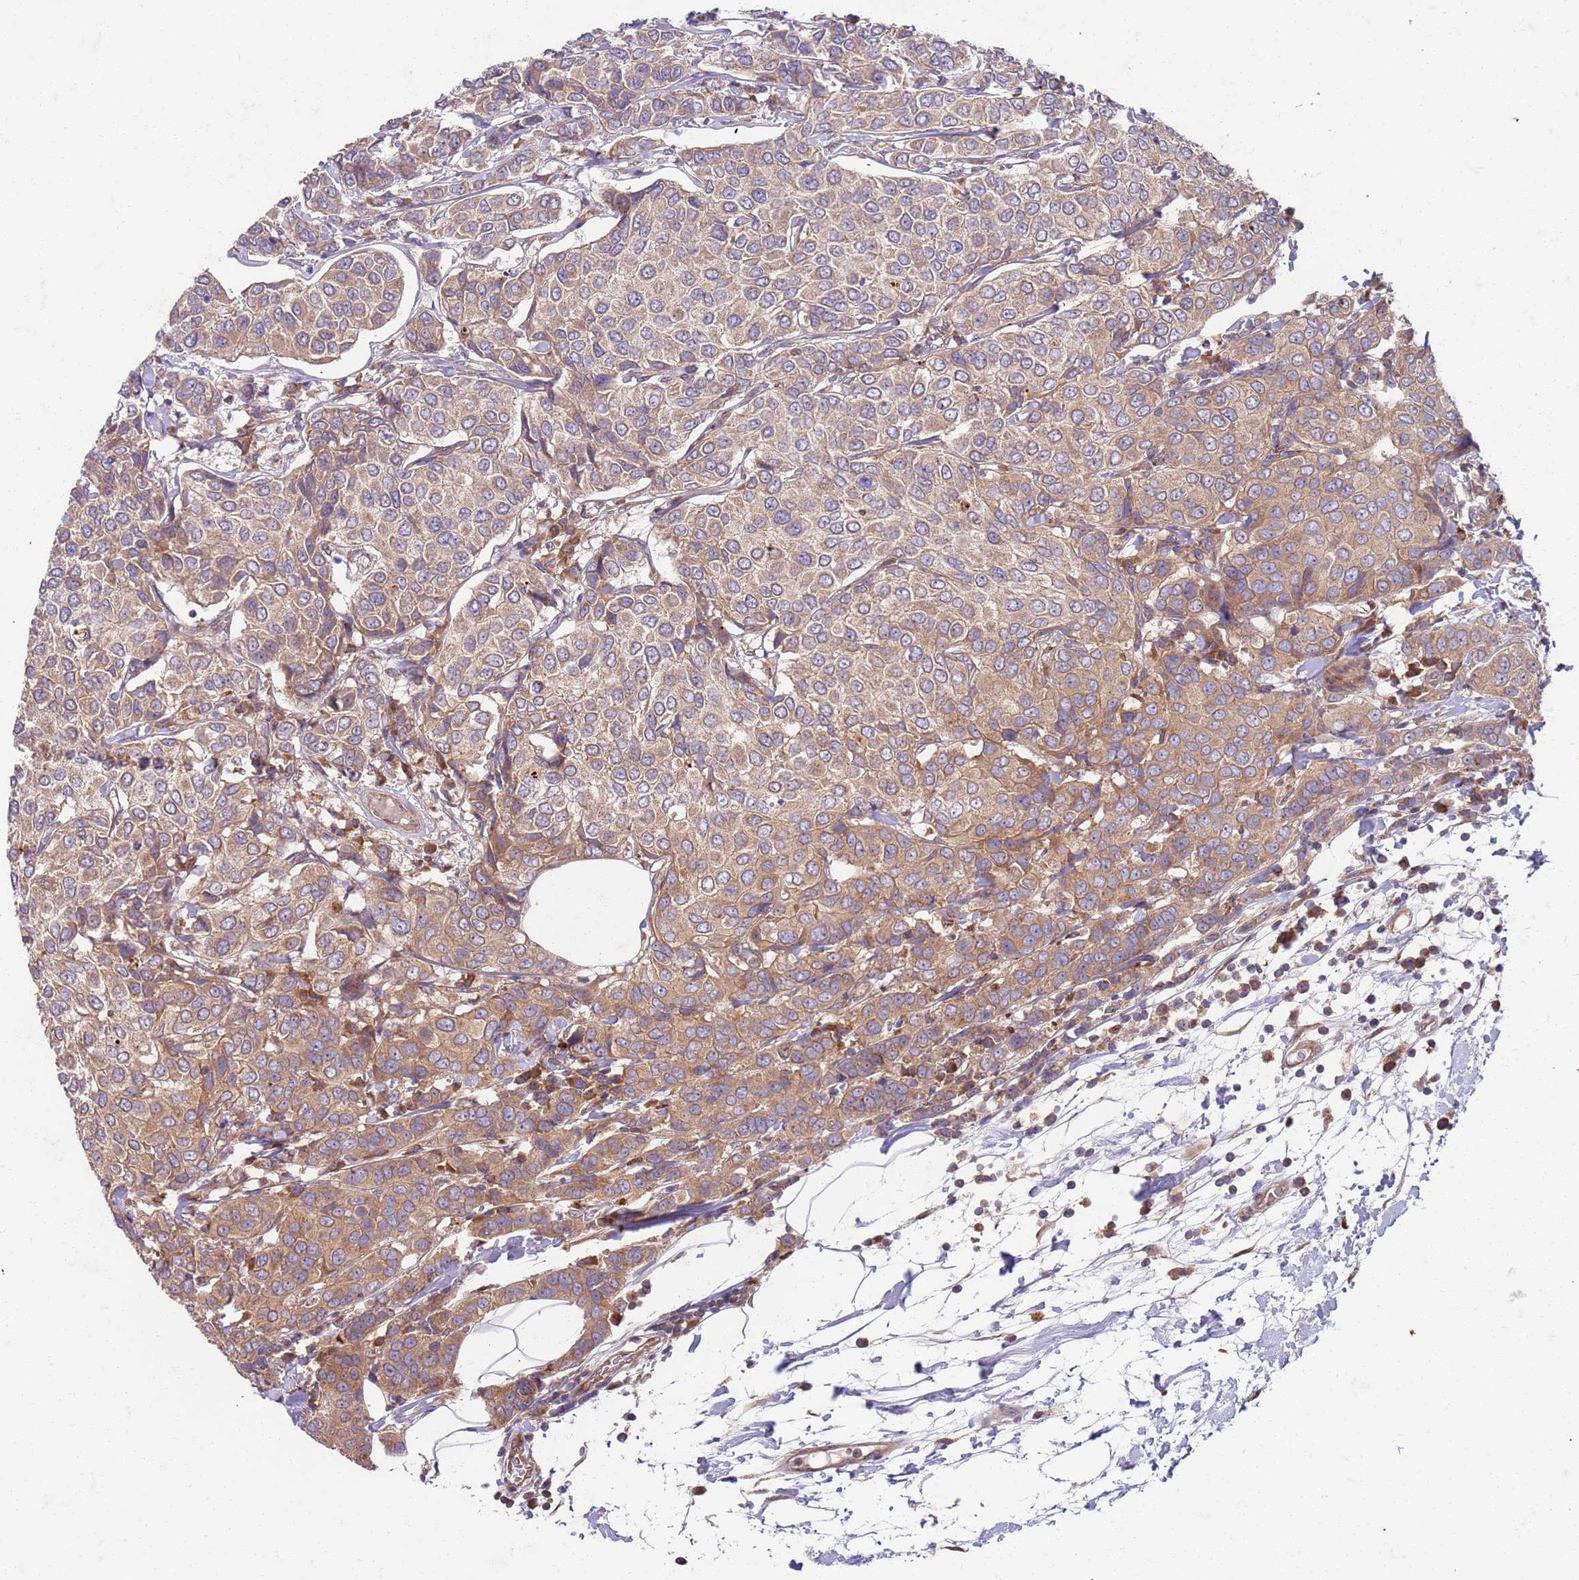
{"staining": {"intensity": "weak", "quantity": ">75%", "location": "cytoplasmic/membranous"}, "tissue": "breast cancer", "cell_type": "Tumor cells", "image_type": "cancer", "snomed": [{"axis": "morphology", "description": "Duct carcinoma"}, {"axis": "topography", "description": "Breast"}], "caption": "This is an image of immunohistochemistry (IHC) staining of breast infiltrating ductal carcinoma, which shows weak staining in the cytoplasmic/membranous of tumor cells.", "gene": "OSBP", "patient": {"sex": "female", "age": 55}}